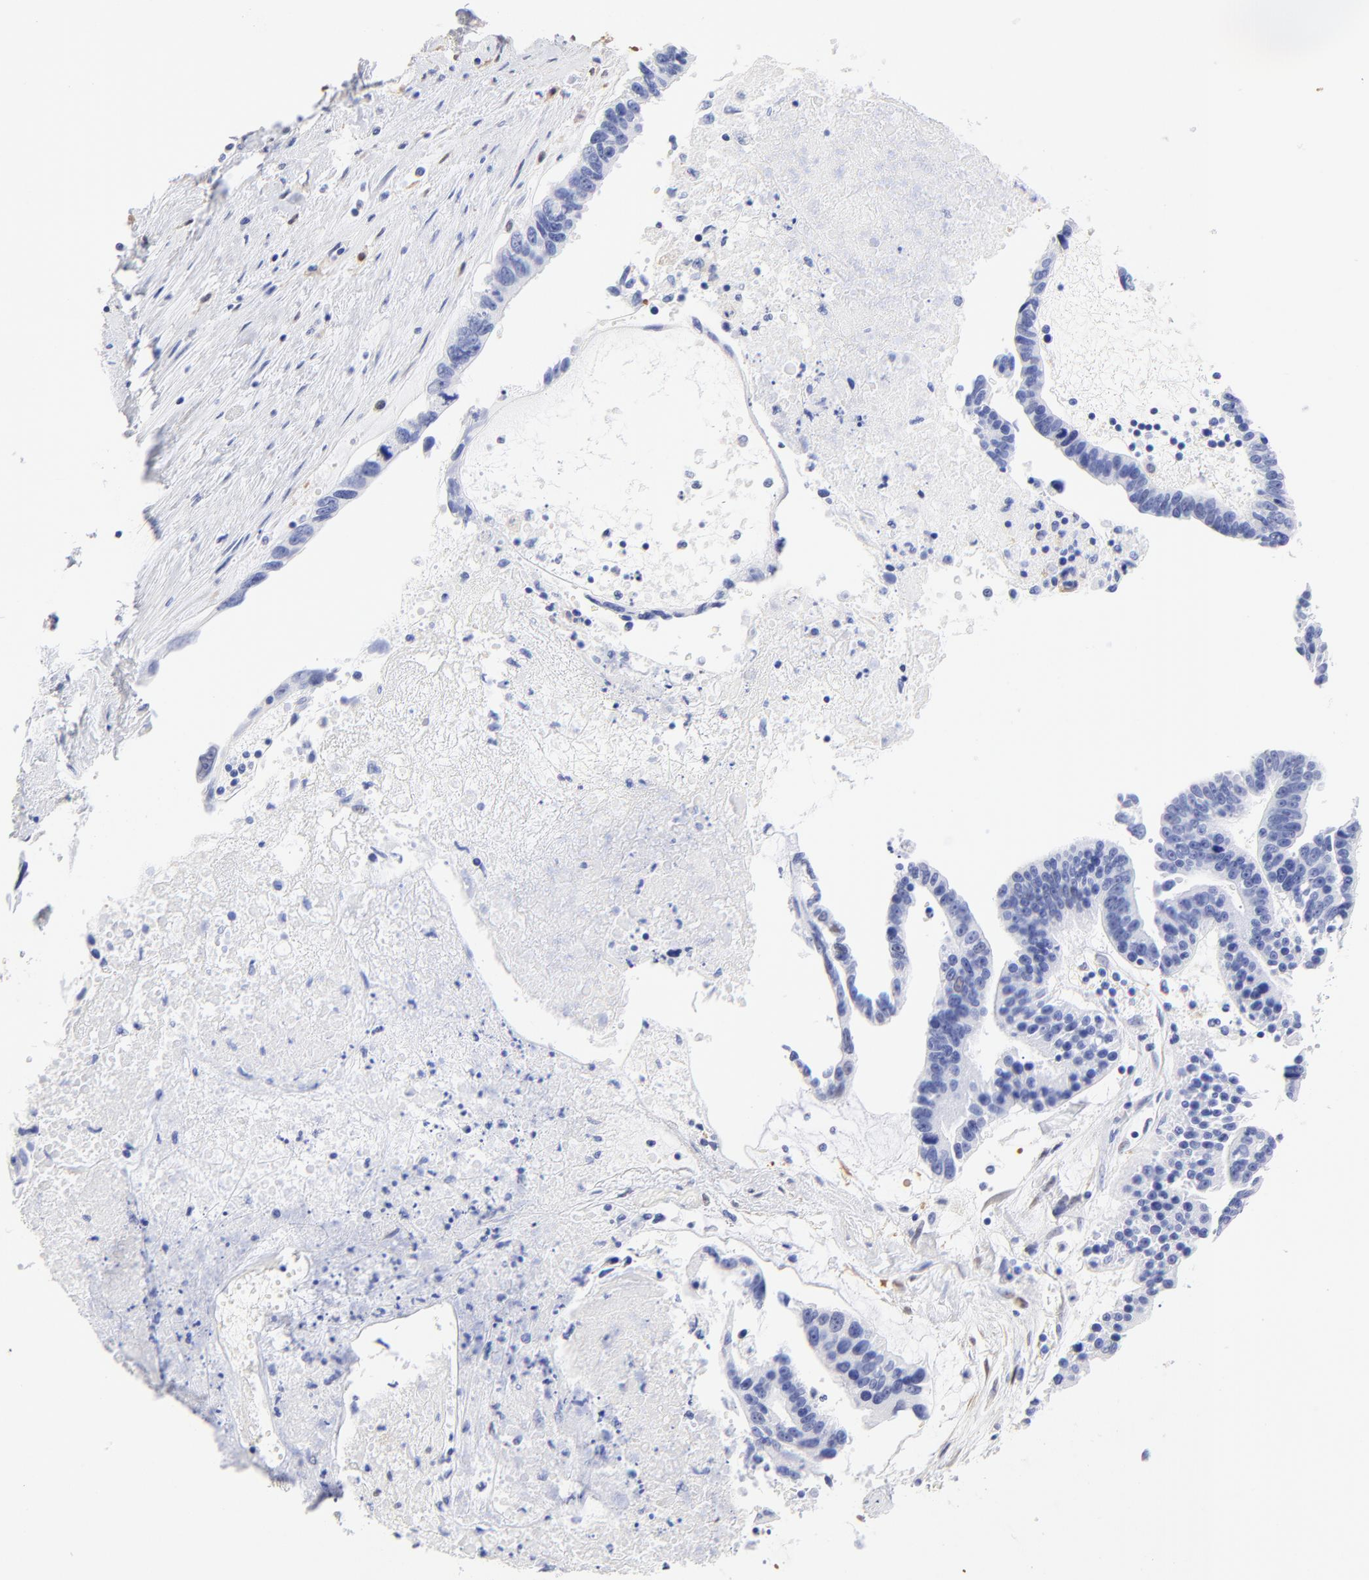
{"staining": {"intensity": "negative", "quantity": "none", "location": "none"}, "tissue": "ovarian cancer", "cell_type": "Tumor cells", "image_type": "cancer", "snomed": [{"axis": "morphology", "description": "Carcinoma, endometroid"}, {"axis": "morphology", "description": "Cystadenocarcinoma, serous, NOS"}, {"axis": "topography", "description": "Ovary"}], "caption": "Immunohistochemistry of ovarian serous cystadenocarcinoma displays no staining in tumor cells.", "gene": "ALDH1A1", "patient": {"sex": "female", "age": 45}}